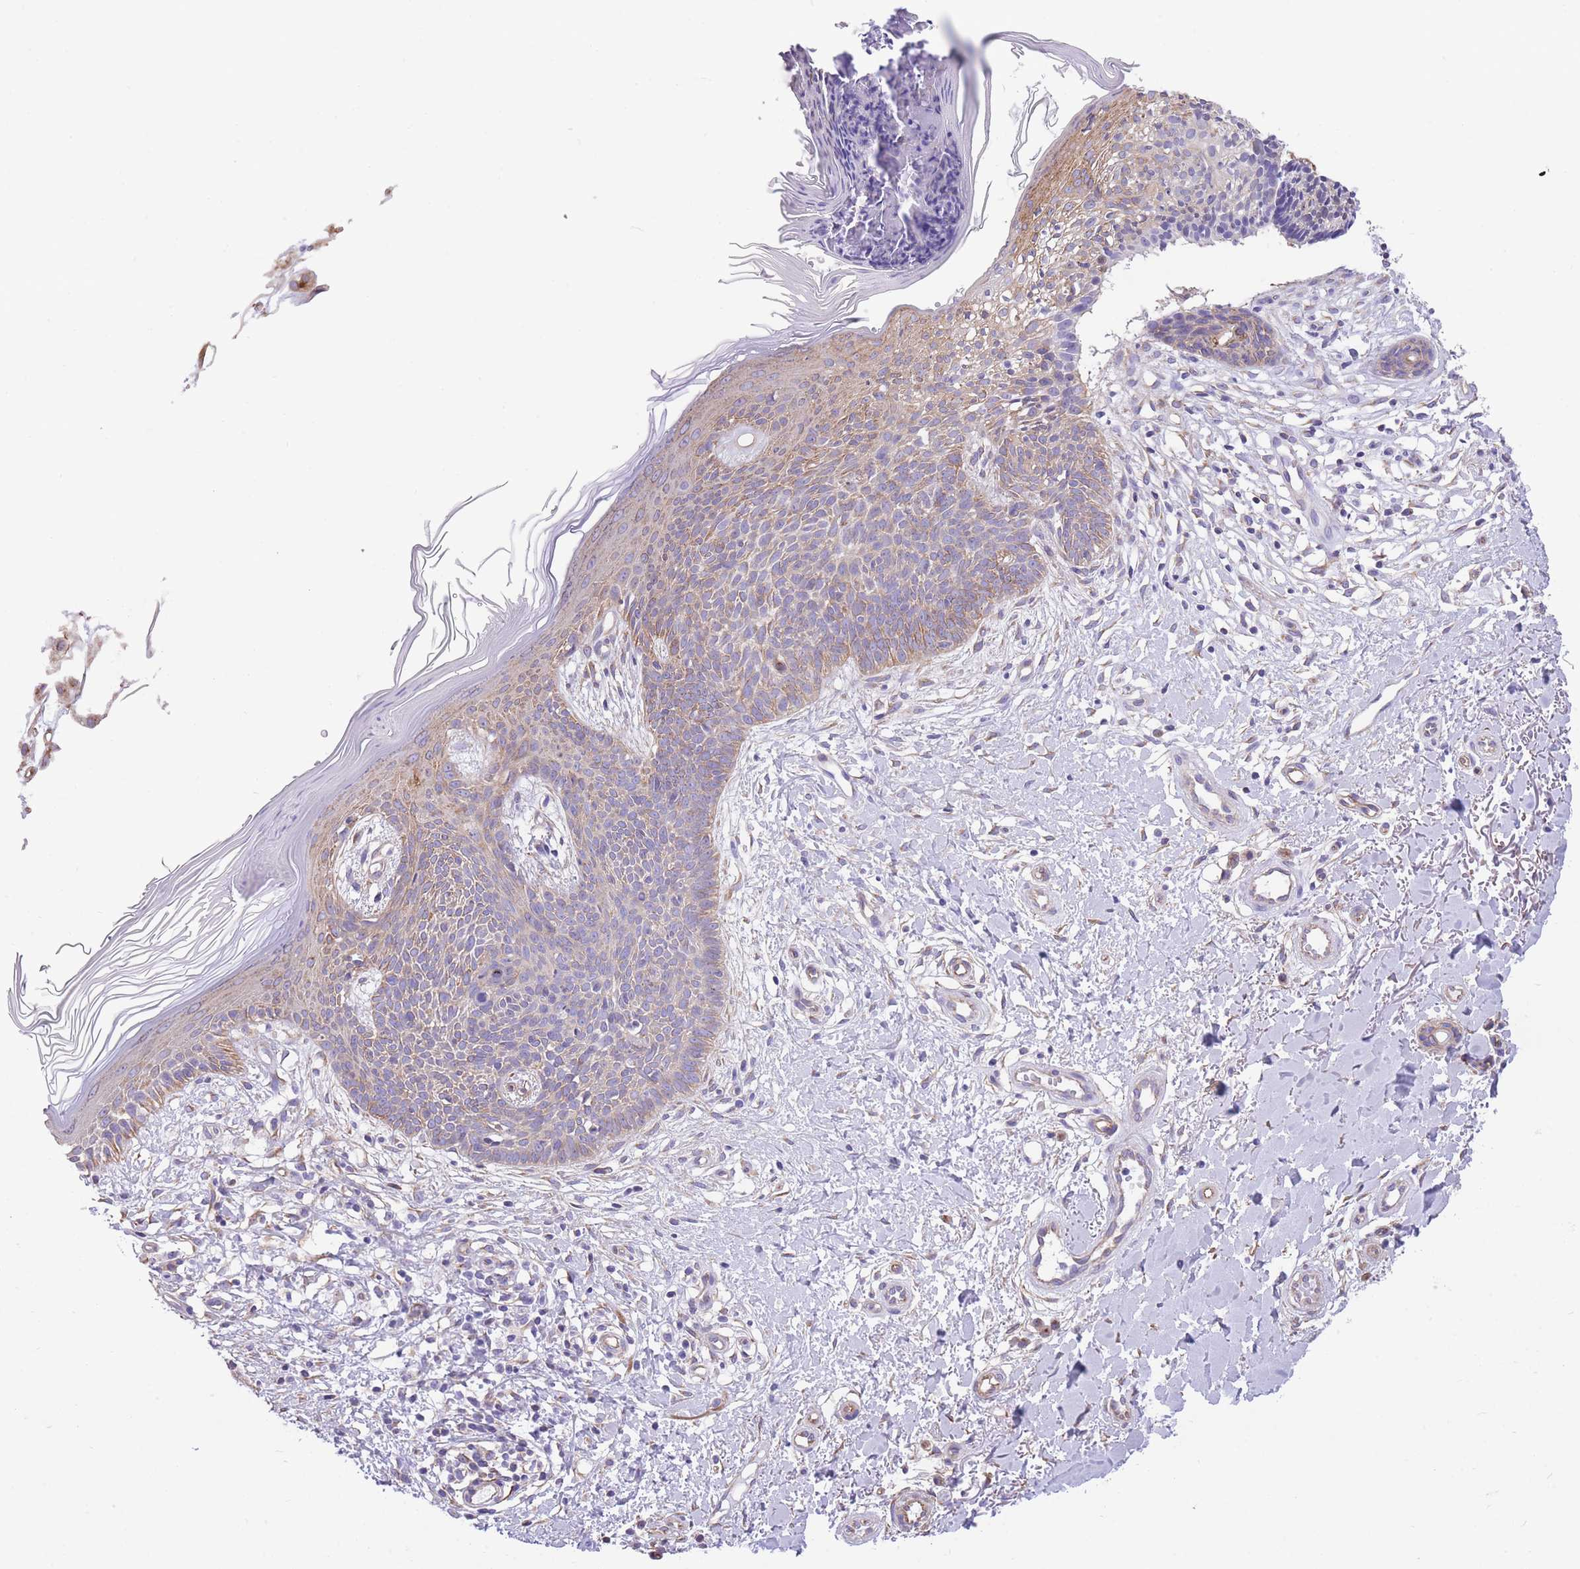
{"staining": {"intensity": "weak", "quantity": "25%-75%", "location": "cytoplasmic/membranous"}, "tissue": "skin cancer", "cell_type": "Tumor cells", "image_type": "cancer", "snomed": [{"axis": "morphology", "description": "Basal cell carcinoma"}, {"axis": "topography", "description": "Skin"}], "caption": "This histopathology image reveals immunohistochemistry staining of basal cell carcinoma (skin), with low weak cytoplasmic/membranous expression in about 25%-75% of tumor cells.", "gene": "RHOU", "patient": {"sex": "male", "age": 78}}